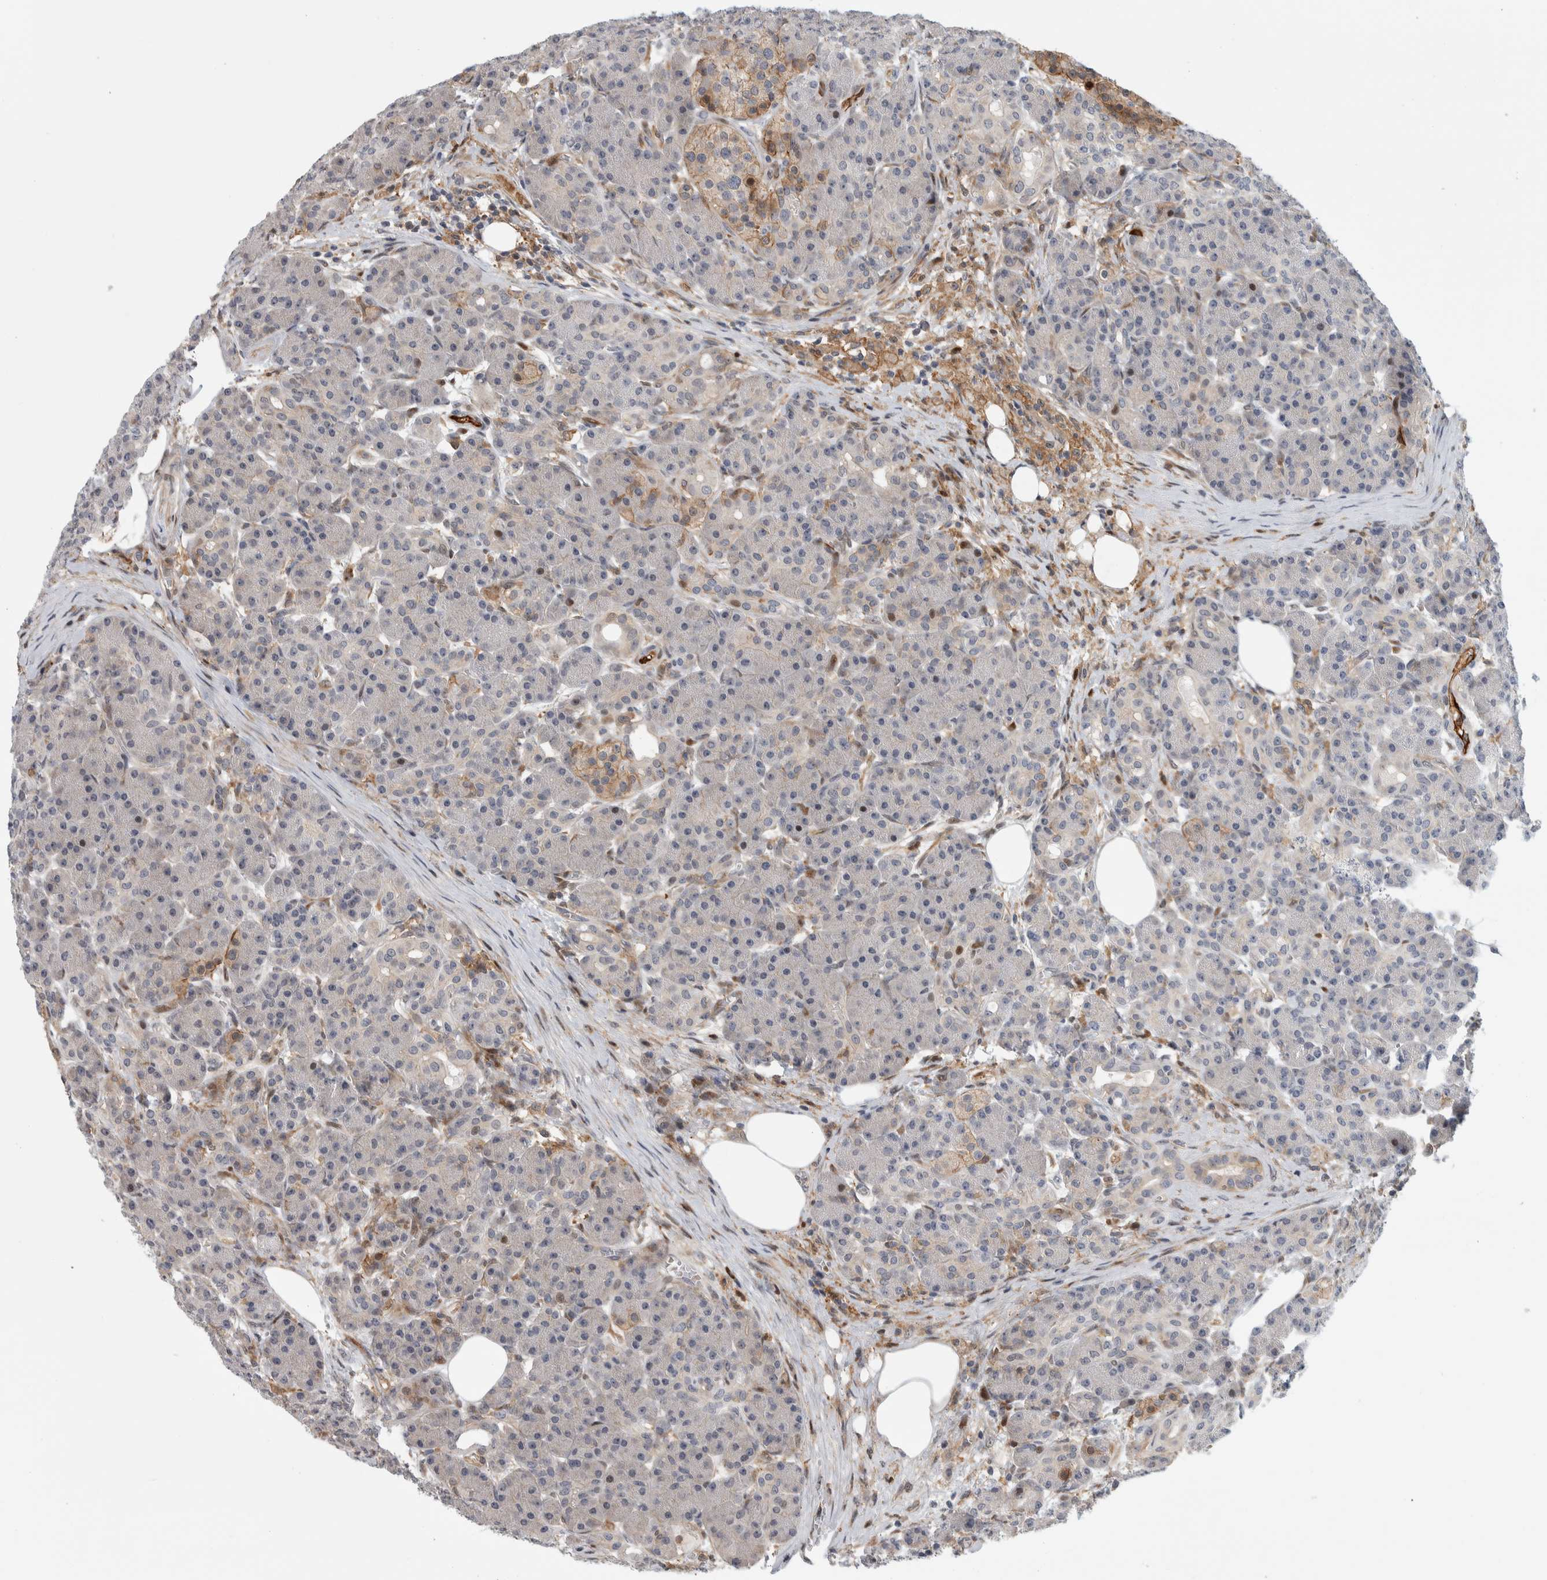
{"staining": {"intensity": "moderate", "quantity": "<25%", "location": "nuclear"}, "tissue": "pancreas", "cell_type": "Exocrine glandular cells", "image_type": "normal", "snomed": [{"axis": "morphology", "description": "Normal tissue, NOS"}, {"axis": "topography", "description": "Pancreas"}], "caption": "Unremarkable pancreas was stained to show a protein in brown. There is low levels of moderate nuclear staining in about <25% of exocrine glandular cells.", "gene": "MSL1", "patient": {"sex": "male", "age": 63}}